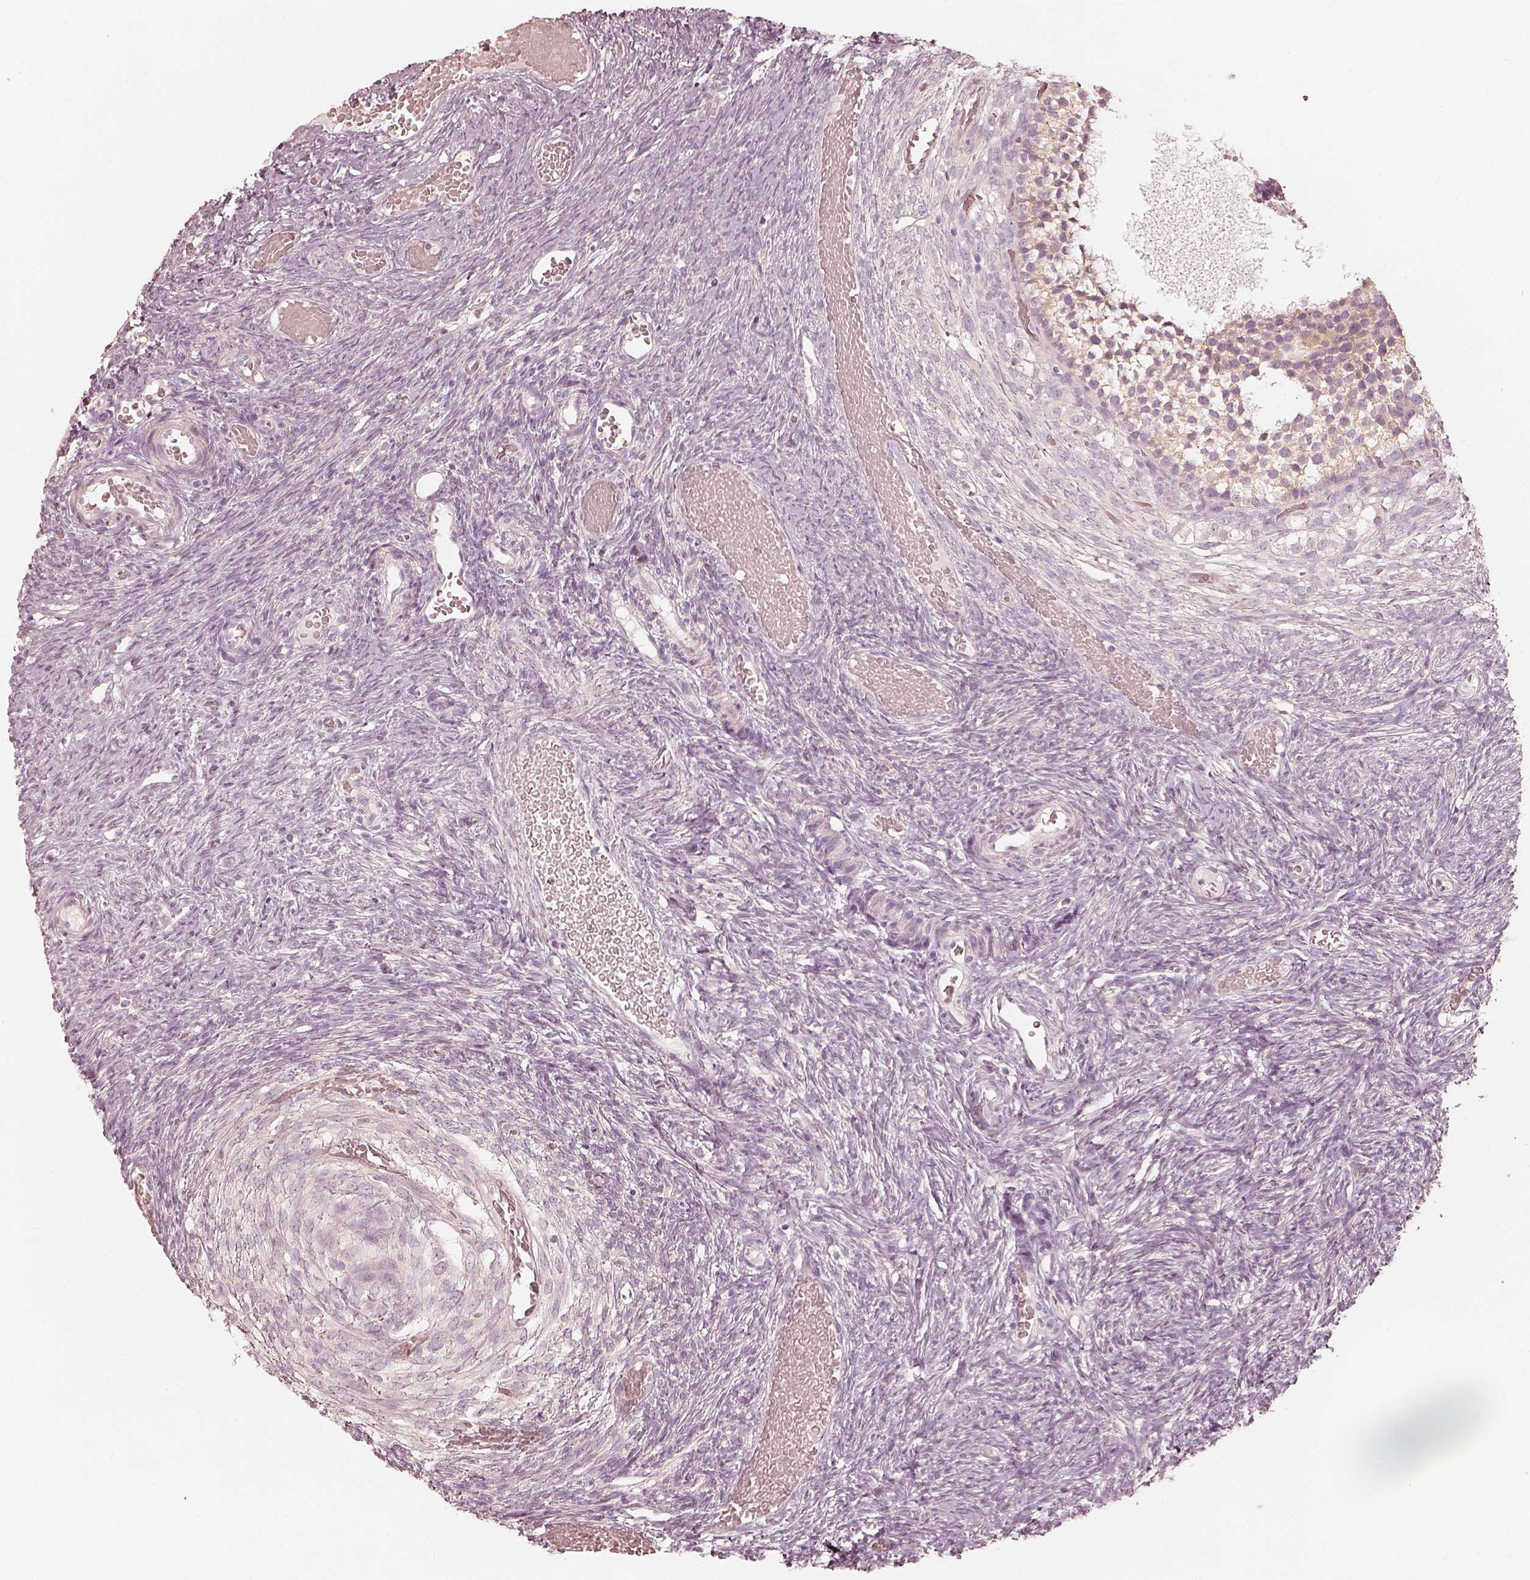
{"staining": {"intensity": "moderate", "quantity": "<25%", "location": "cytoplasmic/membranous"}, "tissue": "ovary", "cell_type": "Follicle cells", "image_type": "normal", "snomed": [{"axis": "morphology", "description": "Normal tissue, NOS"}, {"axis": "topography", "description": "Ovary"}], "caption": "A low amount of moderate cytoplasmic/membranous expression is present in approximately <25% of follicle cells in normal ovary.", "gene": "FMNL2", "patient": {"sex": "female", "age": 39}}